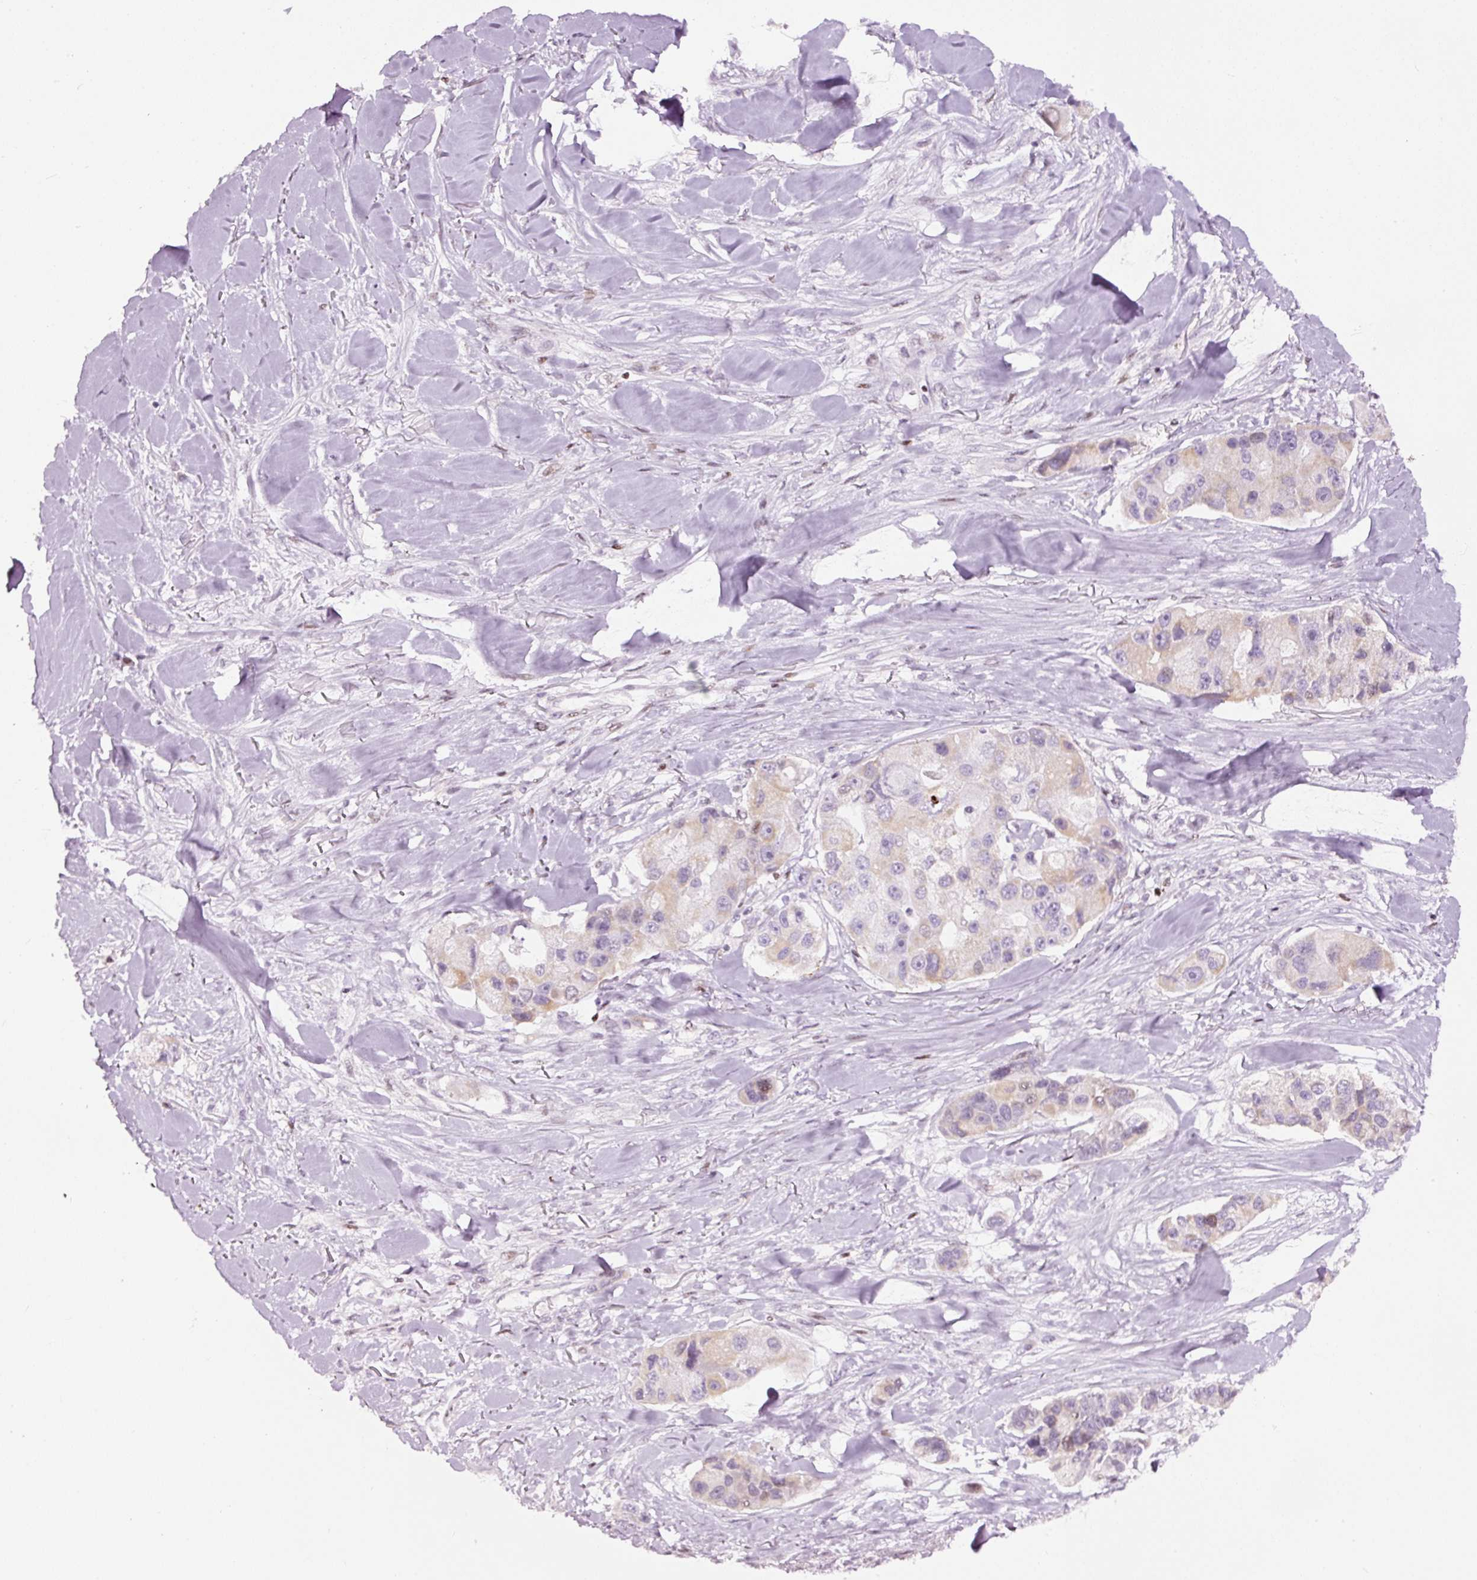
{"staining": {"intensity": "weak", "quantity": "<25%", "location": "cytoplasmic/membranous,nuclear"}, "tissue": "lung cancer", "cell_type": "Tumor cells", "image_type": "cancer", "snomed": [{"axis": "morphology", "description": "Adenocarcinoma, NOS"}, {"axis": "topography", "description": "Lung"}], "caption": "Immunohistochemical staining of human lung cancer reveals no significant expression in tumor cells.", "gene": "TMEM177", "patient": {"sex": "female", "age": 54}}